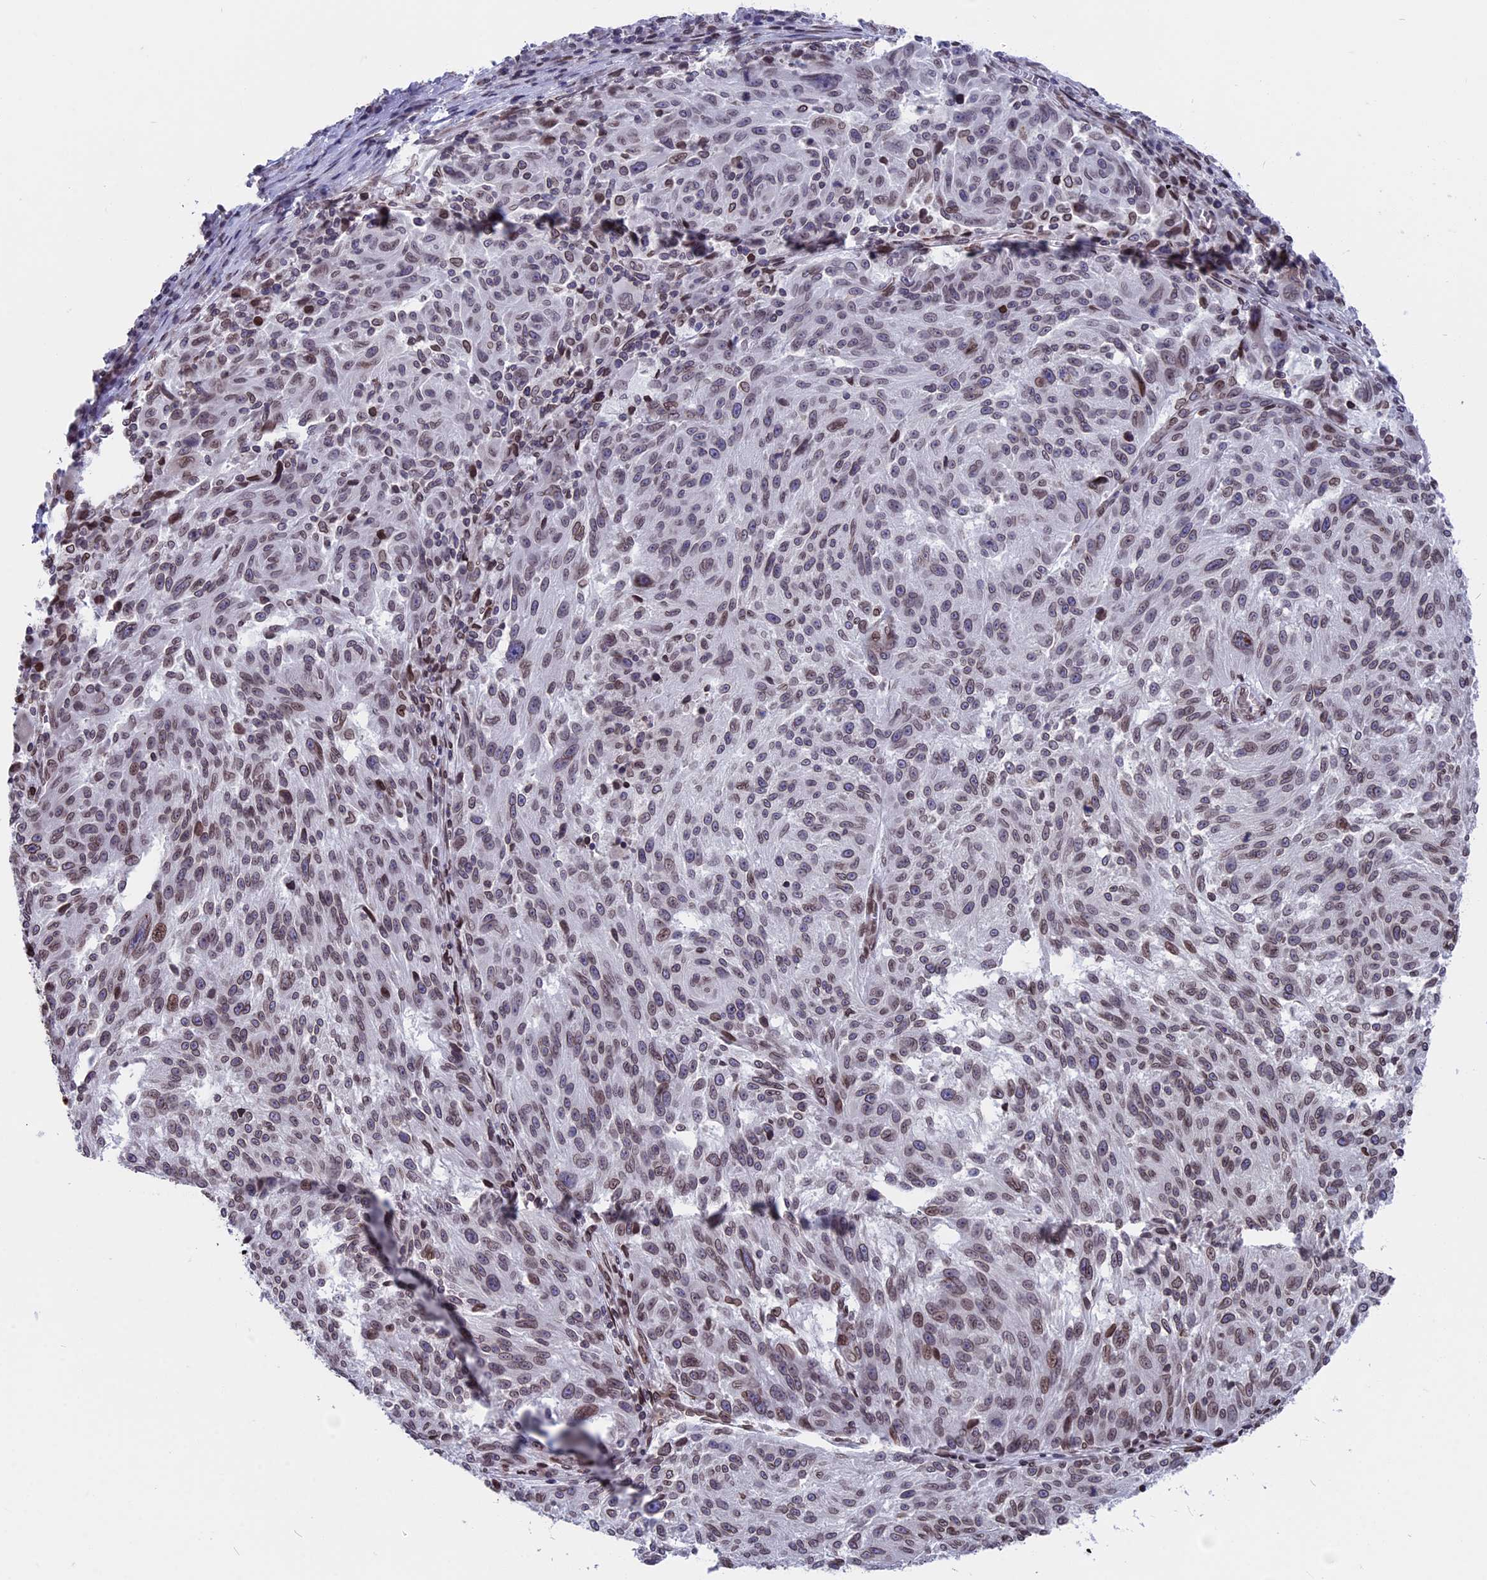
{"staining": {"intensity": "weak", "quantity": ">75%", "location": "cytoplasmic/membranous,nuclear"}, "tissue": "melanoma", "cell_type": "Tumor cells", "image_type": "cancer", "snomed": [{"axis": "morphology", "description": "Malignant melanoma, NOS"}, {"axis": "topography", "description": "Skin"}], "caption": "Immunohistochemical staining of human malignant melanoma reveals low levels of weak cytoplasmic/membranous and nuclear protein expression in approximately >75% of tumor cells.", "gene": "PTCHD4", "patient": {"sex": "male", "age": 53}}